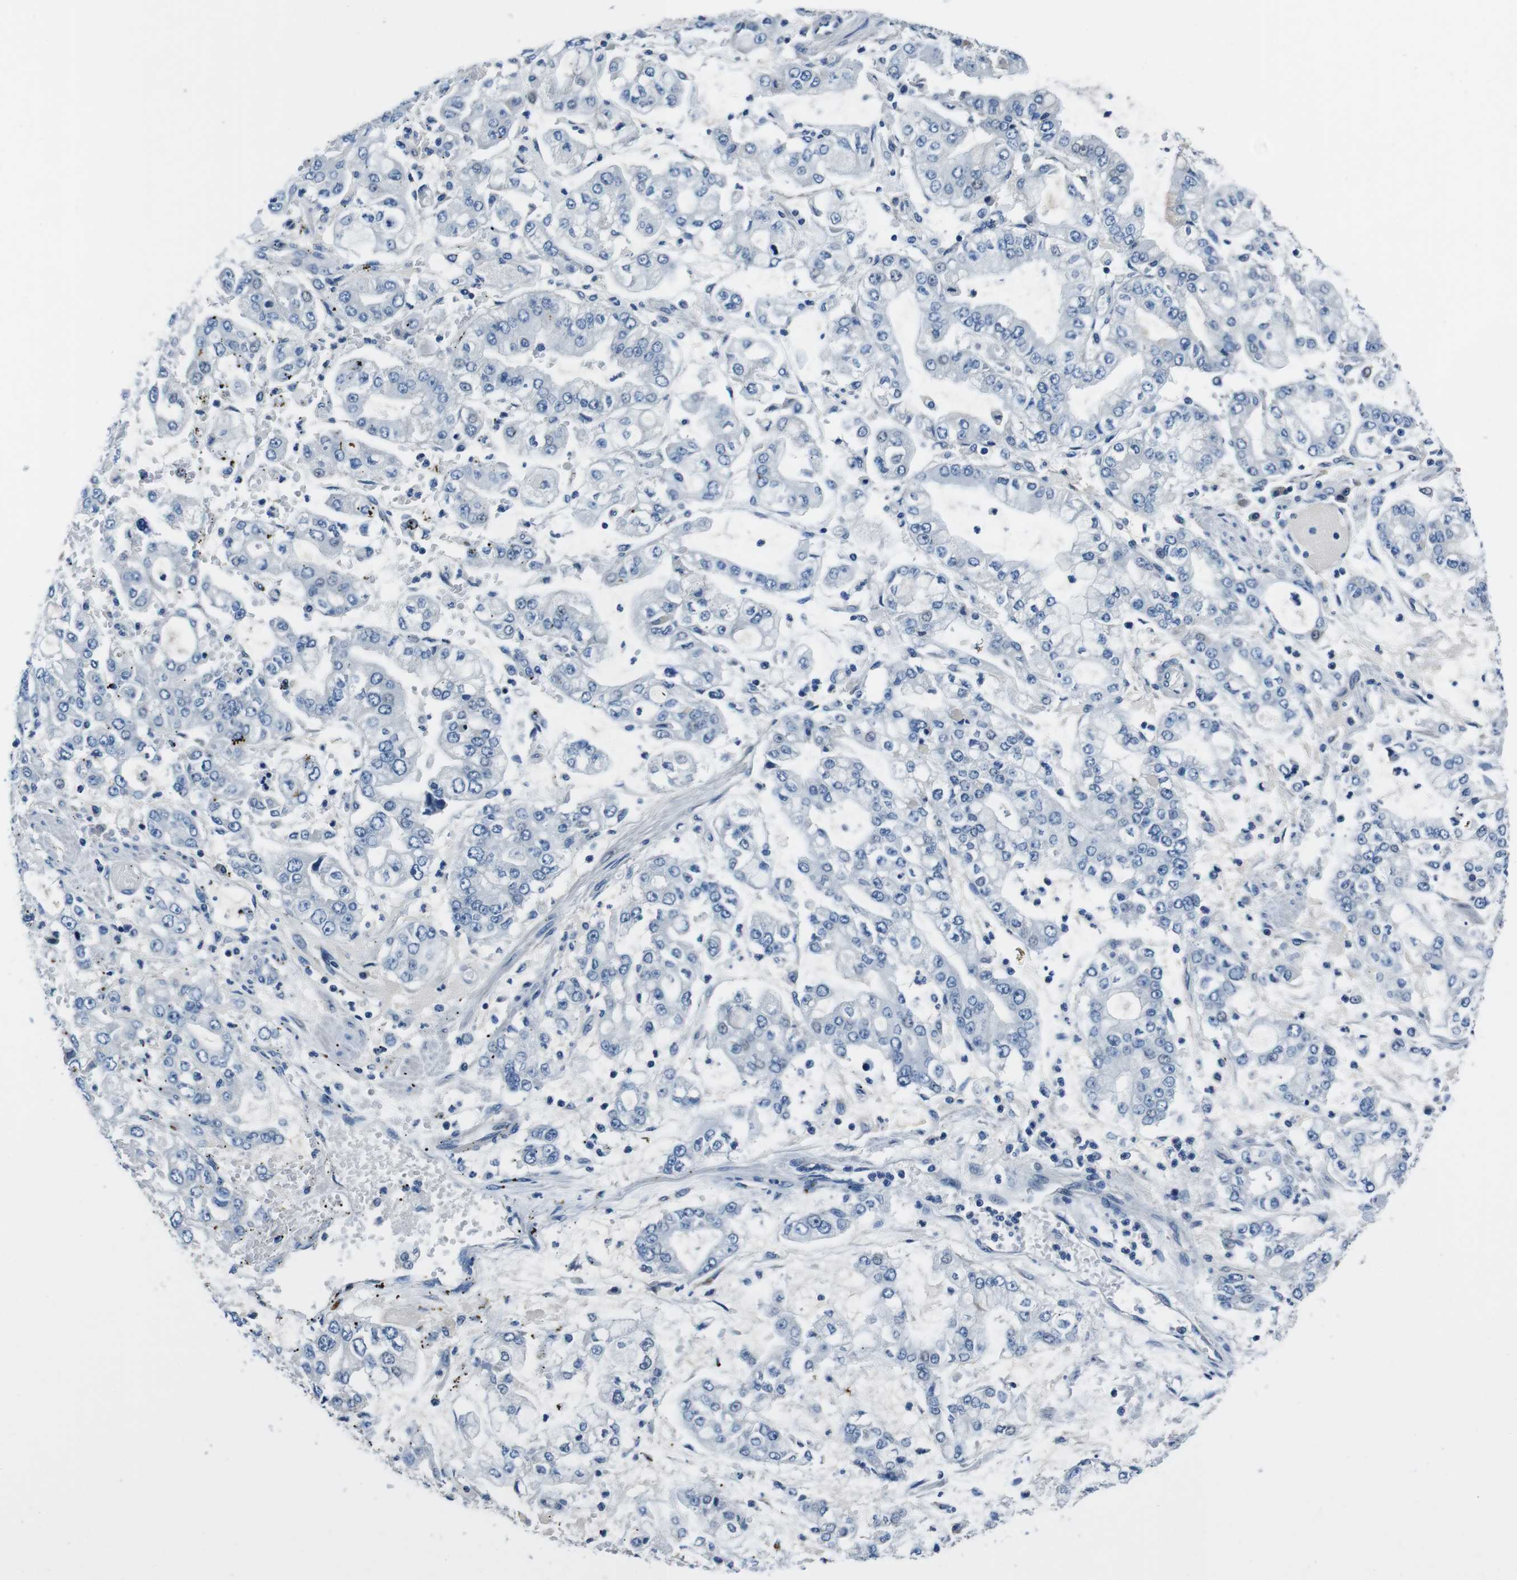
{"staining": {"intensity": "negative", "quantity": "none", "location": "none"}, "tissue": "stomach cancer", "cell_type": "Tumor cells", "image_type": "cancer", "snomed": [{"axis": "morphology", "description": "Adenocarcinoma, NOS"}, {"axis": "topography", "description": "Stomach"}], "caption": "Immunohistochemical staining of human stomach cancer (adenocarcinoma) reveals no significant positivity in tumor cells.", "gene": "CASQ1", "patient": {"sex": "male", "age": 76}}